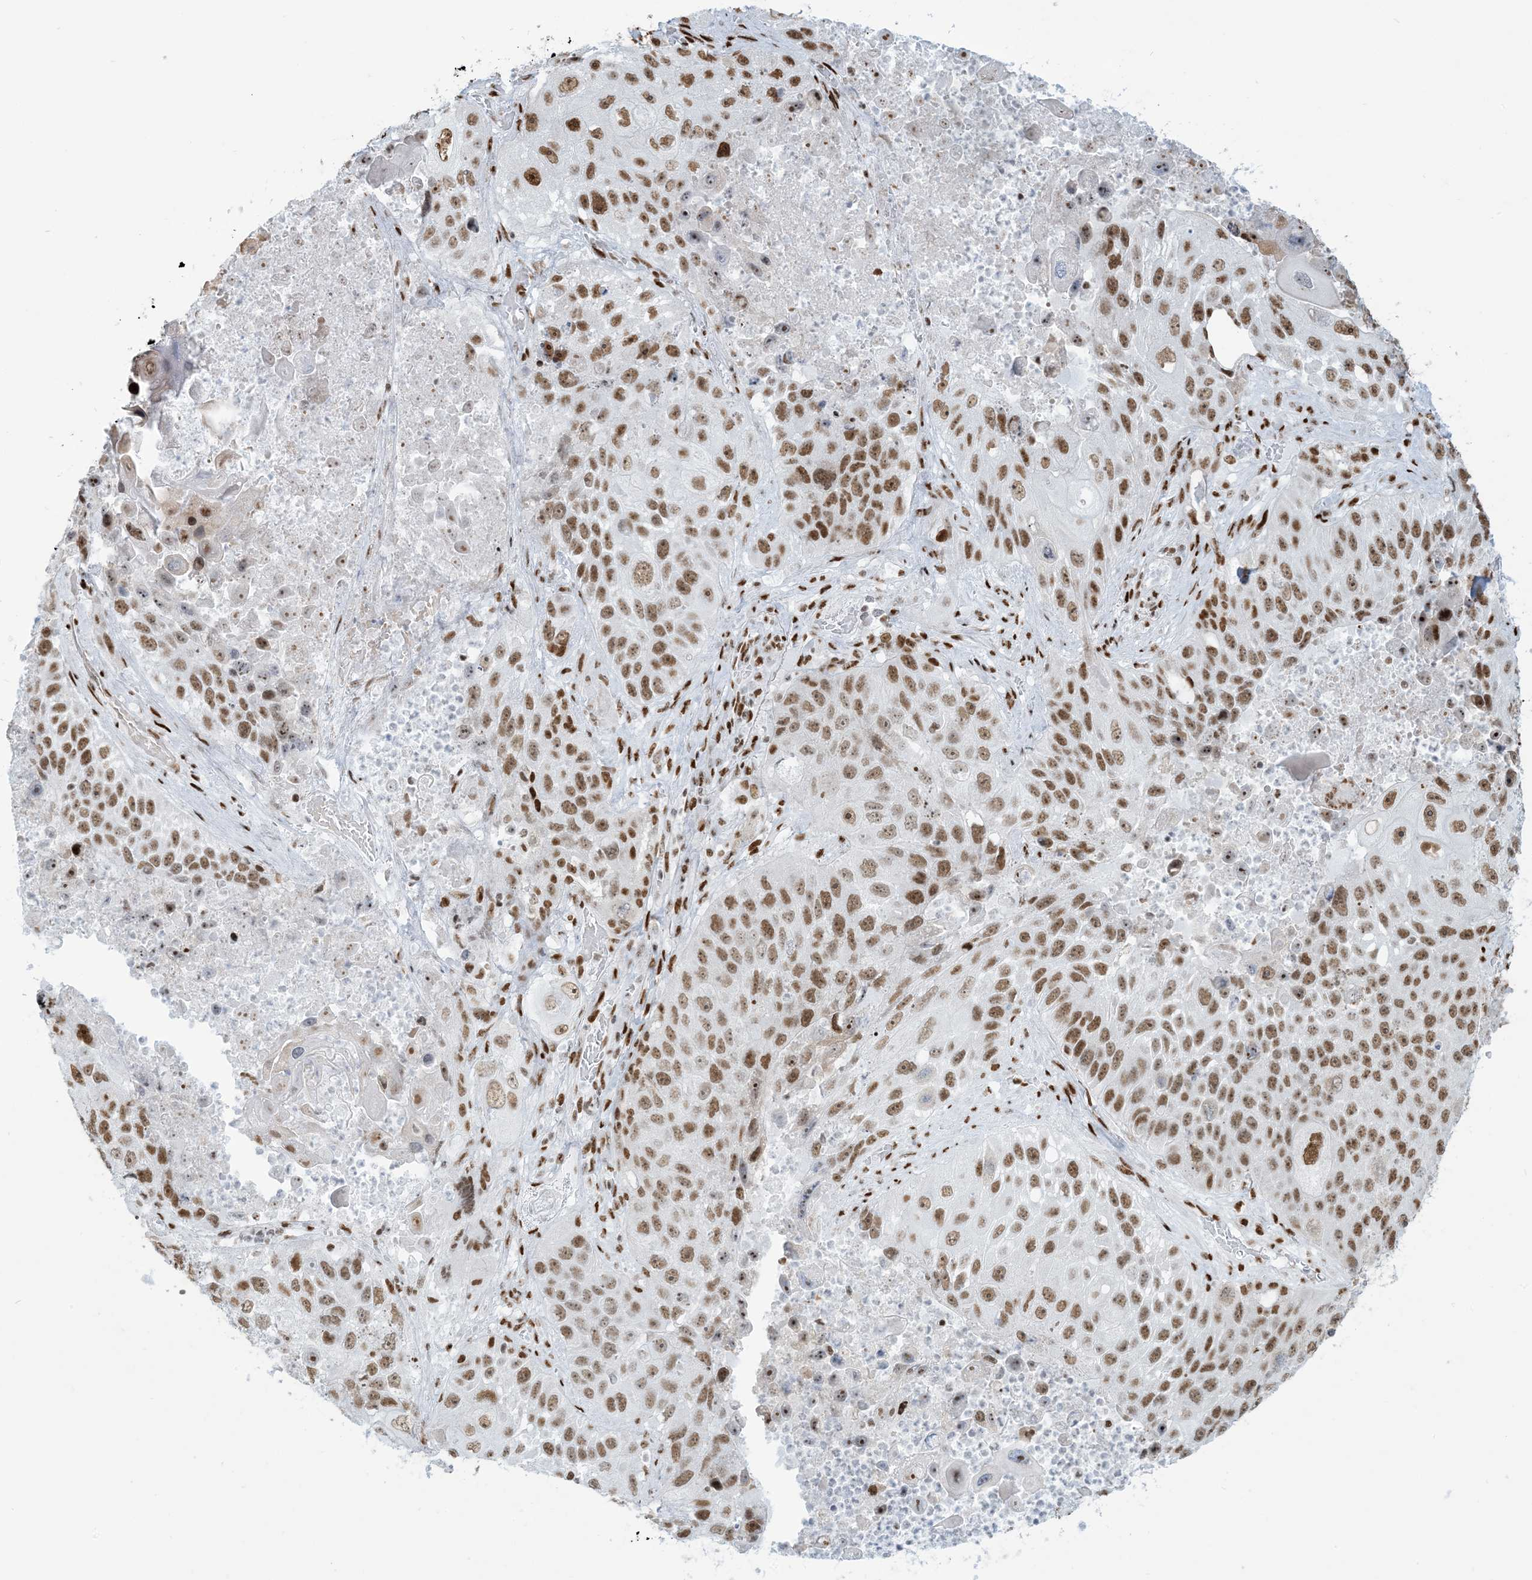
{"staining": {"intensity": "moderate", "quantity": ">75%", "location": "nuclear"}, "tissue": "lung cancer", "cell_type": "Tumor cells", "image_type": "cancer", "snomed": [{"axis": "morphology", "description": "Squamous cell carcinoma, NOS"}, {"axis": "topography", "description": "Lung"}], "caption": "Human lung cancer stained with a protein marker displays moderate staining in tumor cells.", "gene": "STAG1", "patient": {"sex": "male", "age": 61}}